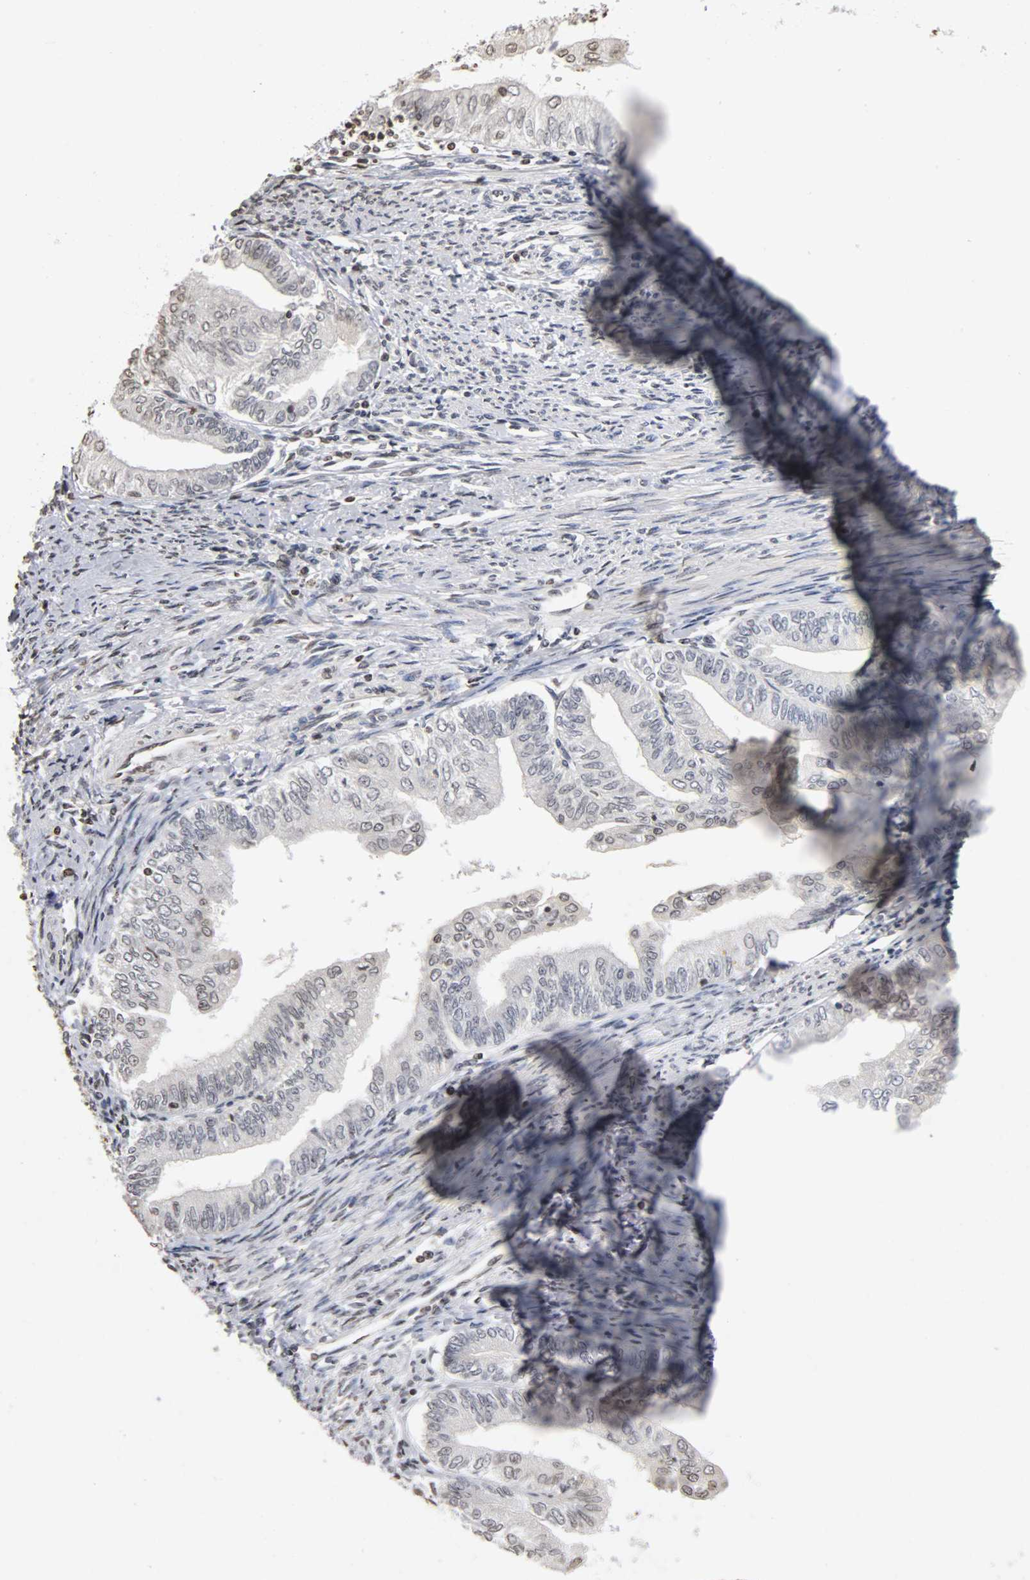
{"staining": {"intensity": "weak", "quantity": "<25%", "location": "nuclear"}, "tissue": "endometrial cancer", "cell_type": "Tumor cells", "image_type": "cancer", "snomed": [{"axis": "morphology", "description": "Adenocarcinoma, NOS"}, {"axis": "topography", "description": "Endometrium"}], "caption": "Micrograph shows no significant protein staining in tumor cells of endometrial cancer (adenocarcinoma).", "gene": "ERCC2", "patient": {"sex": "female", "age": 66}}